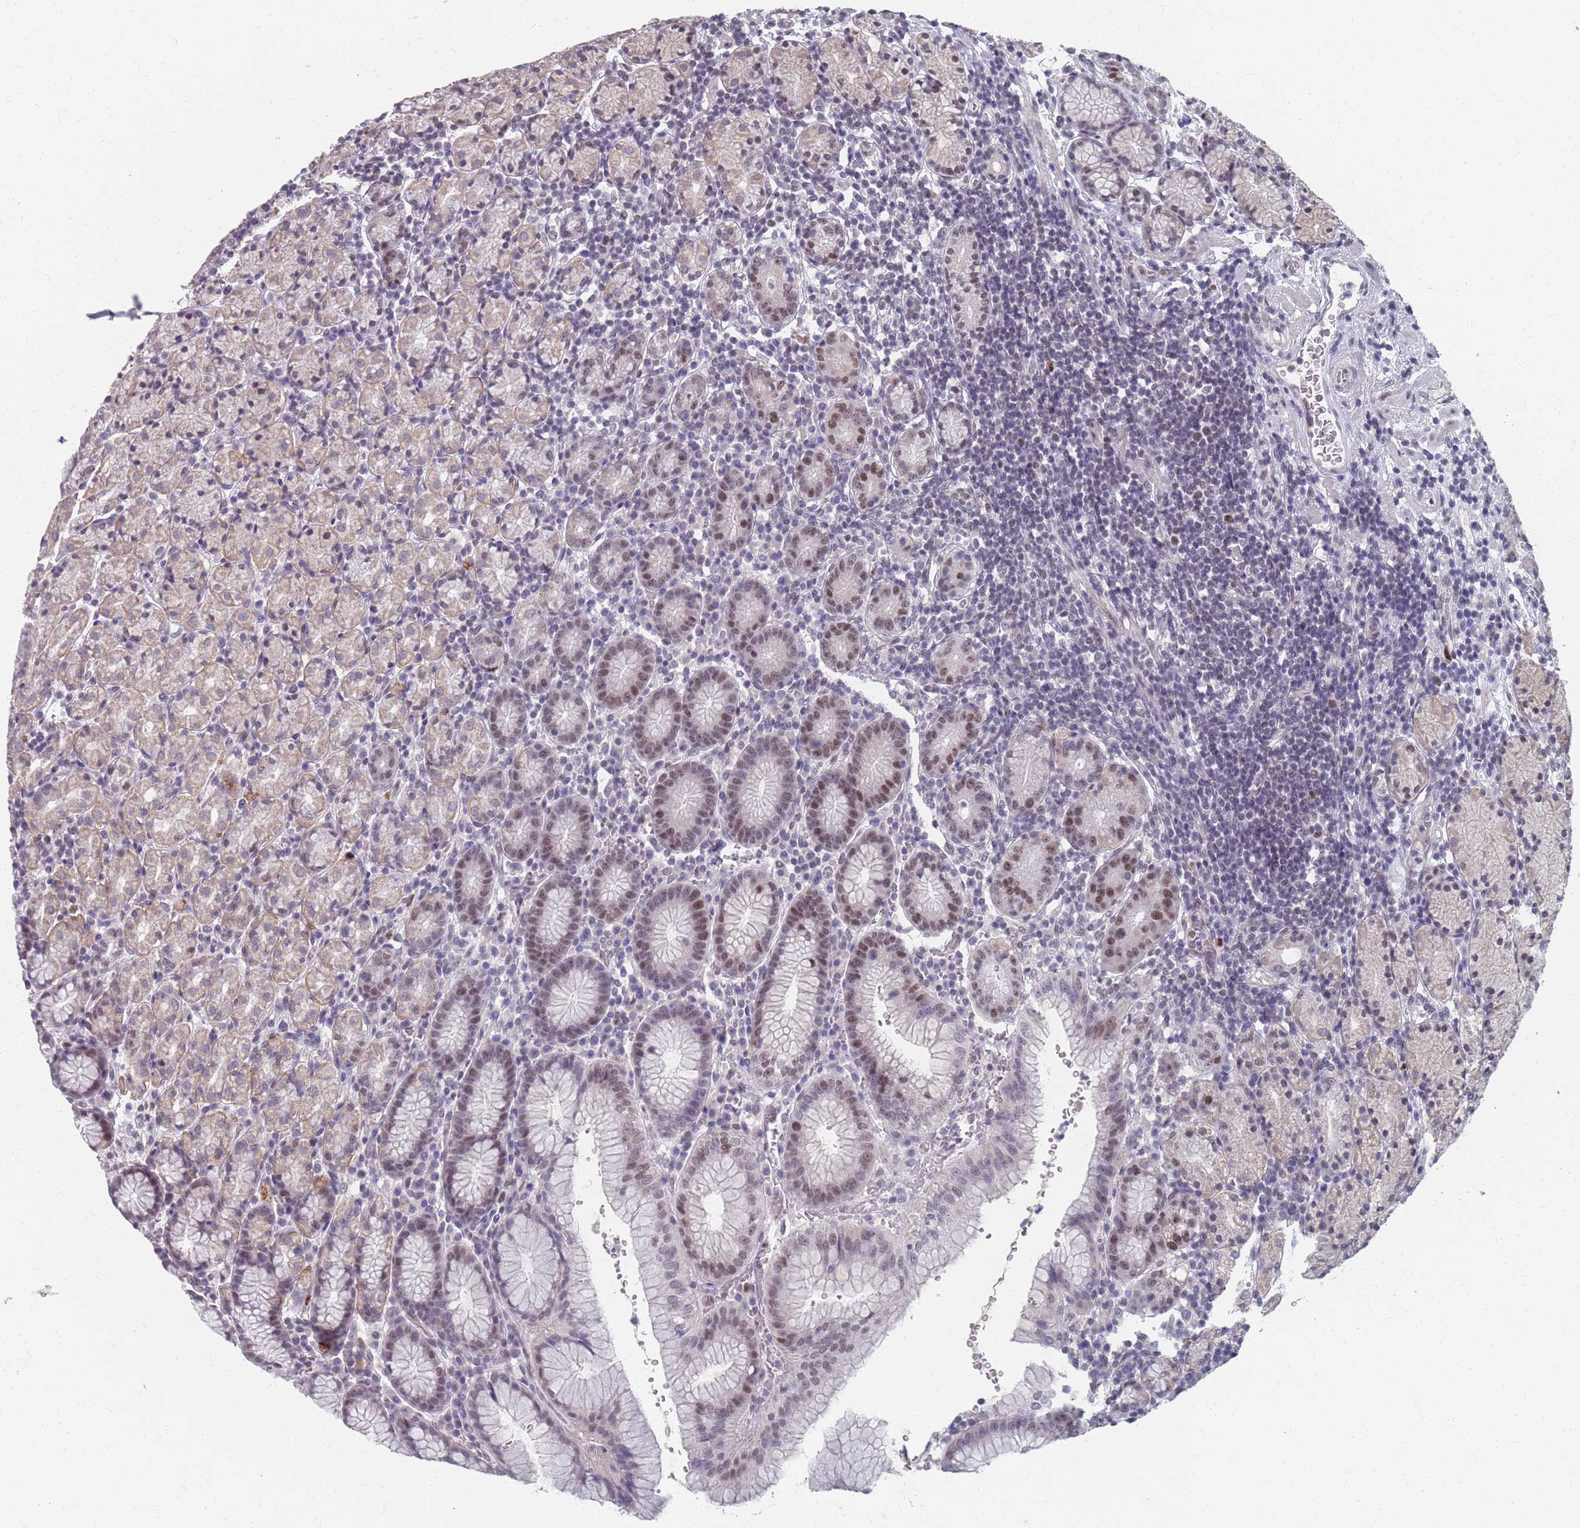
{"staining": {"intensity": "moderate", "quantity": "25%-75%", "location": "nuclear"}, "tissue": "stomach", "cell_type": "Glandular cells", "image_type": "normal", "snomed": [{"axis": "morphology", "description": "Normal tissue, NOS"}, {"axis": "topography", "description": "Stomach, upper"}, {"axis": "topography", "description": "Stomach"}], "caption": "Protein analysis of normal stomach exhibits moderate nuclear staining in about 25%-75% of glandular cells.", "gene": "SAMD1", "patient": {"sex": "male", "age": 62}}